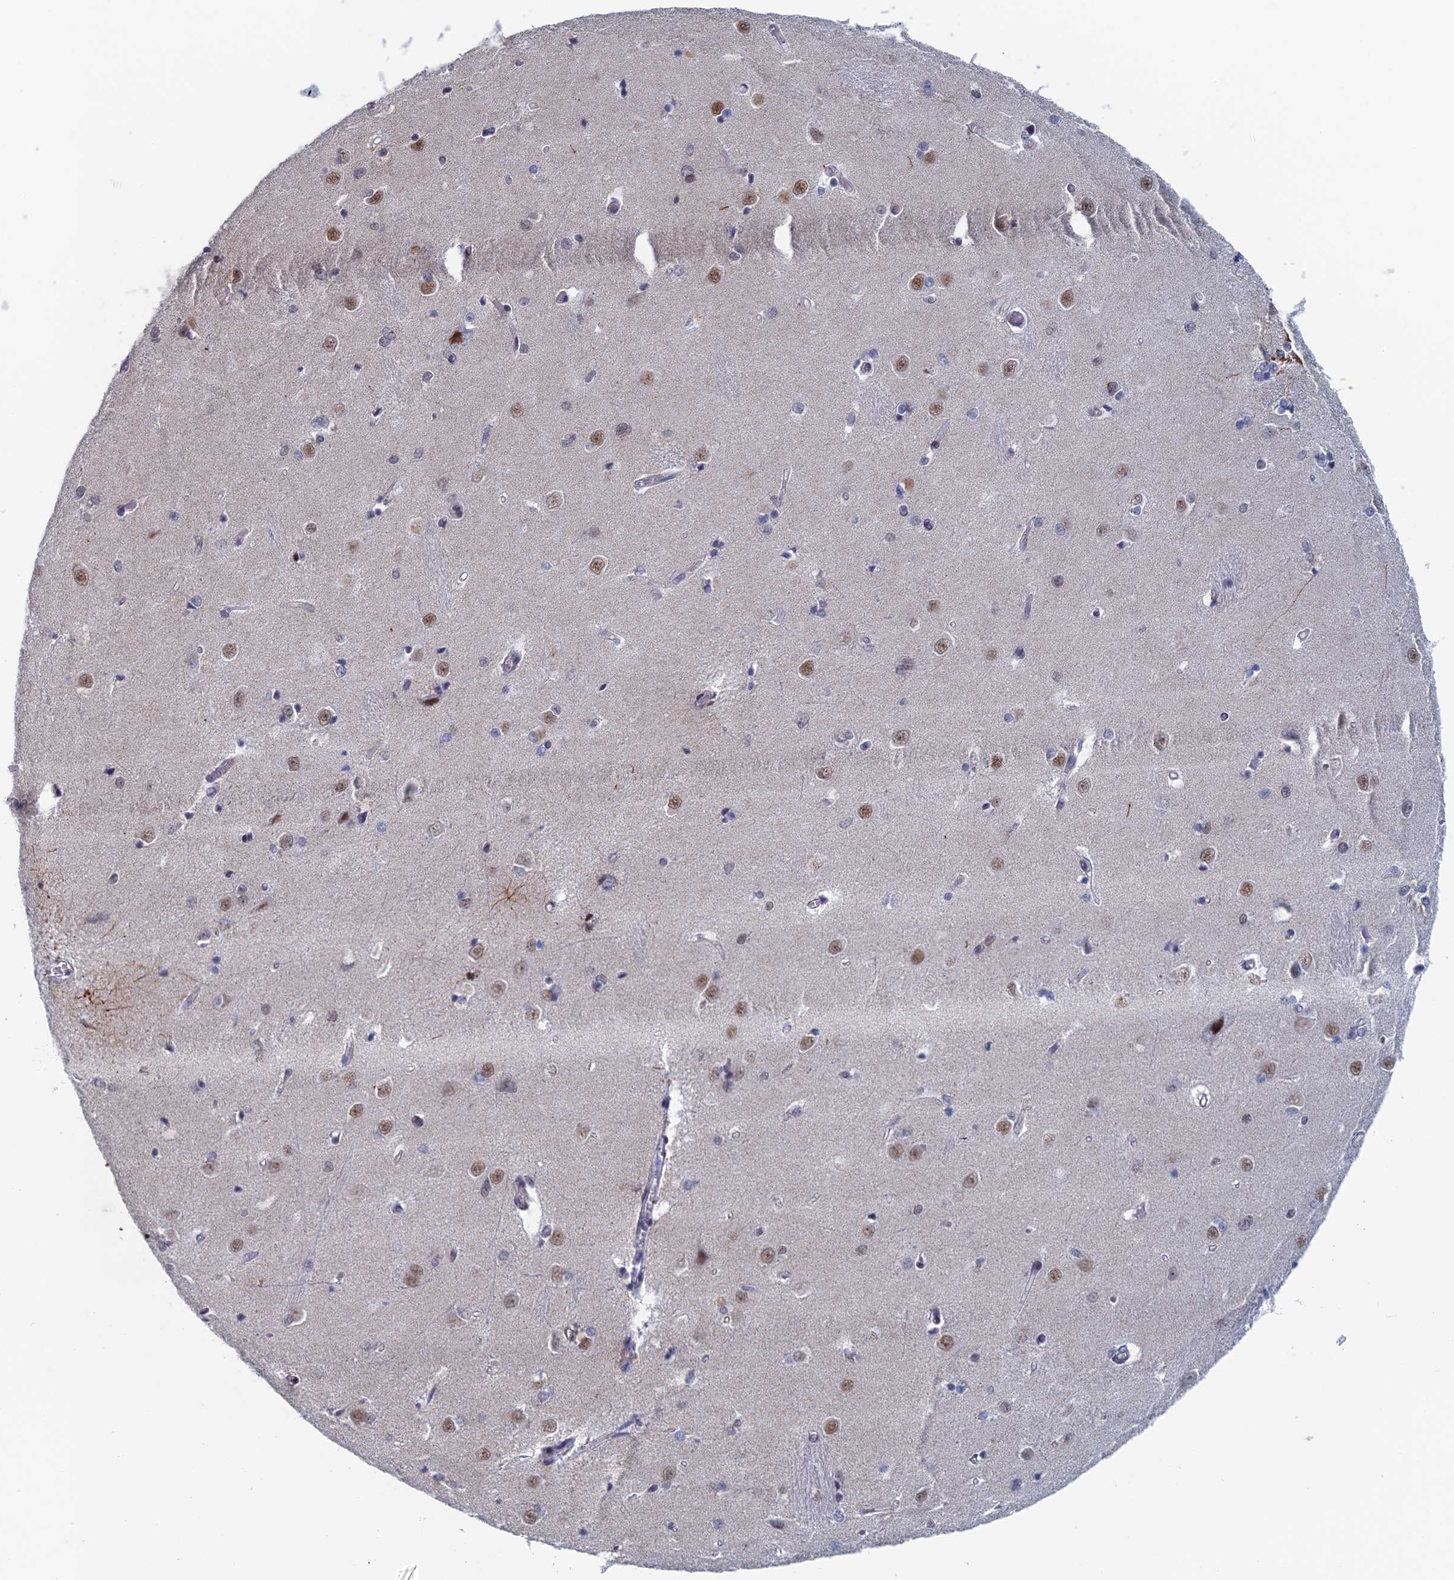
{"staining": {"intensity": "strong", "quantity": "<25%", "location": "cytoplasmic/membranous"}, "tissue": "caudate", "cell_type": "Glial cells", "image_type": "normal", "snomed": [{"axis": "morphology", "description": "Normal tissue, NOS"}, {"axis": "topography", "description": "Lateral ventricle wall"}], "caption": "Glial cells show strong cytoplasmic/membranous positivity in about <25% of cells in benign caudate.", "gene": "GMNC", "patient": {"sex": "male", "age": 37}}